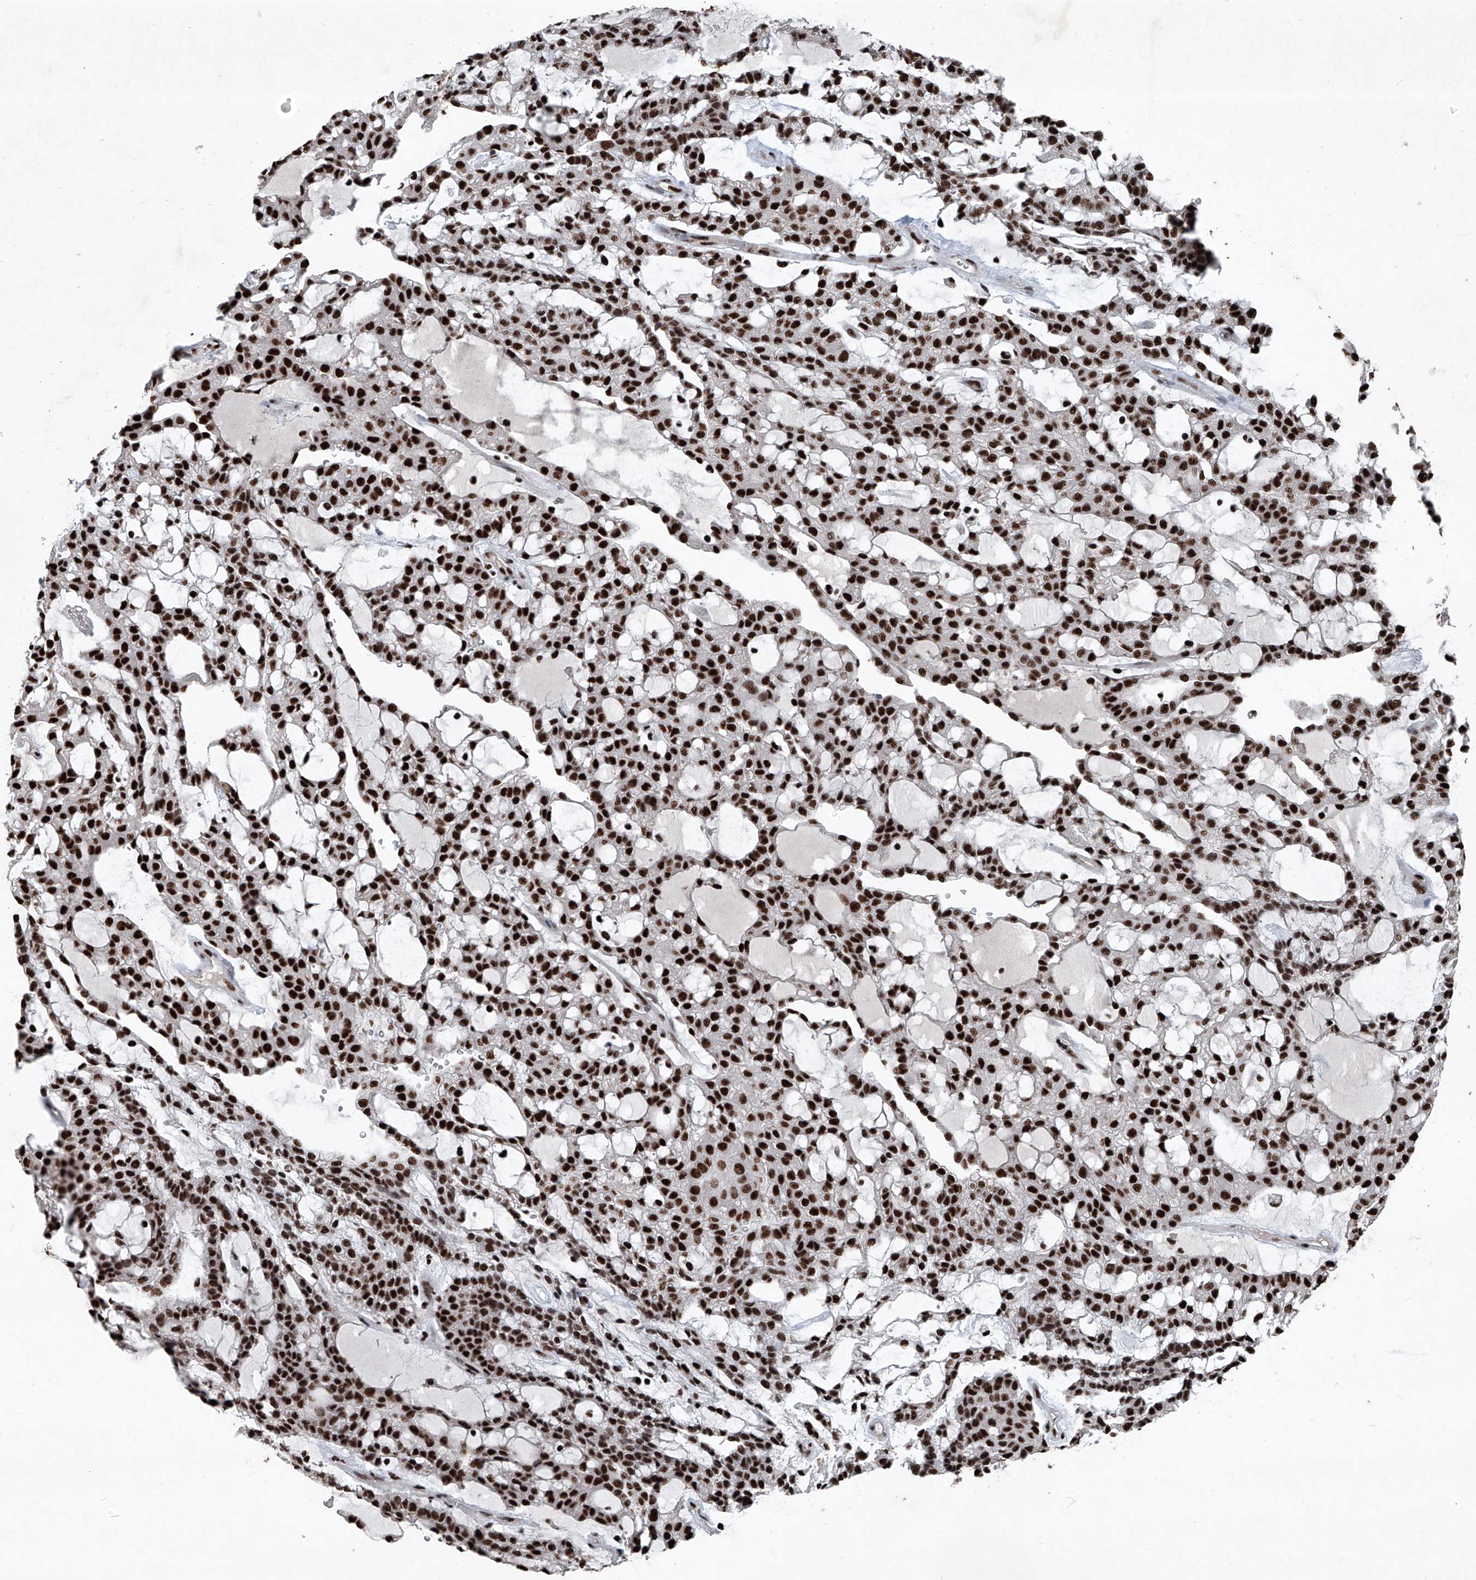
{"staining": {"intensity": "strong", "quantity": ">75%", "location": "nuclear"}, "tissue": "renal cancer", "cell_type": "Tumor cells", "image_type": "cancer", "snomed": [{"axis": "morphology", "description": "Adenocarcinoma, NOS"}, {"axis": "topography", "description": "Kidney"}], "caption": "Renal cancer was stained to show a protein in brown. There is high levels of strong nuclear staining in about >75% of tumor cells.", "gene": "DDX39B", "patient": {"sex": "male", "age": 63}}